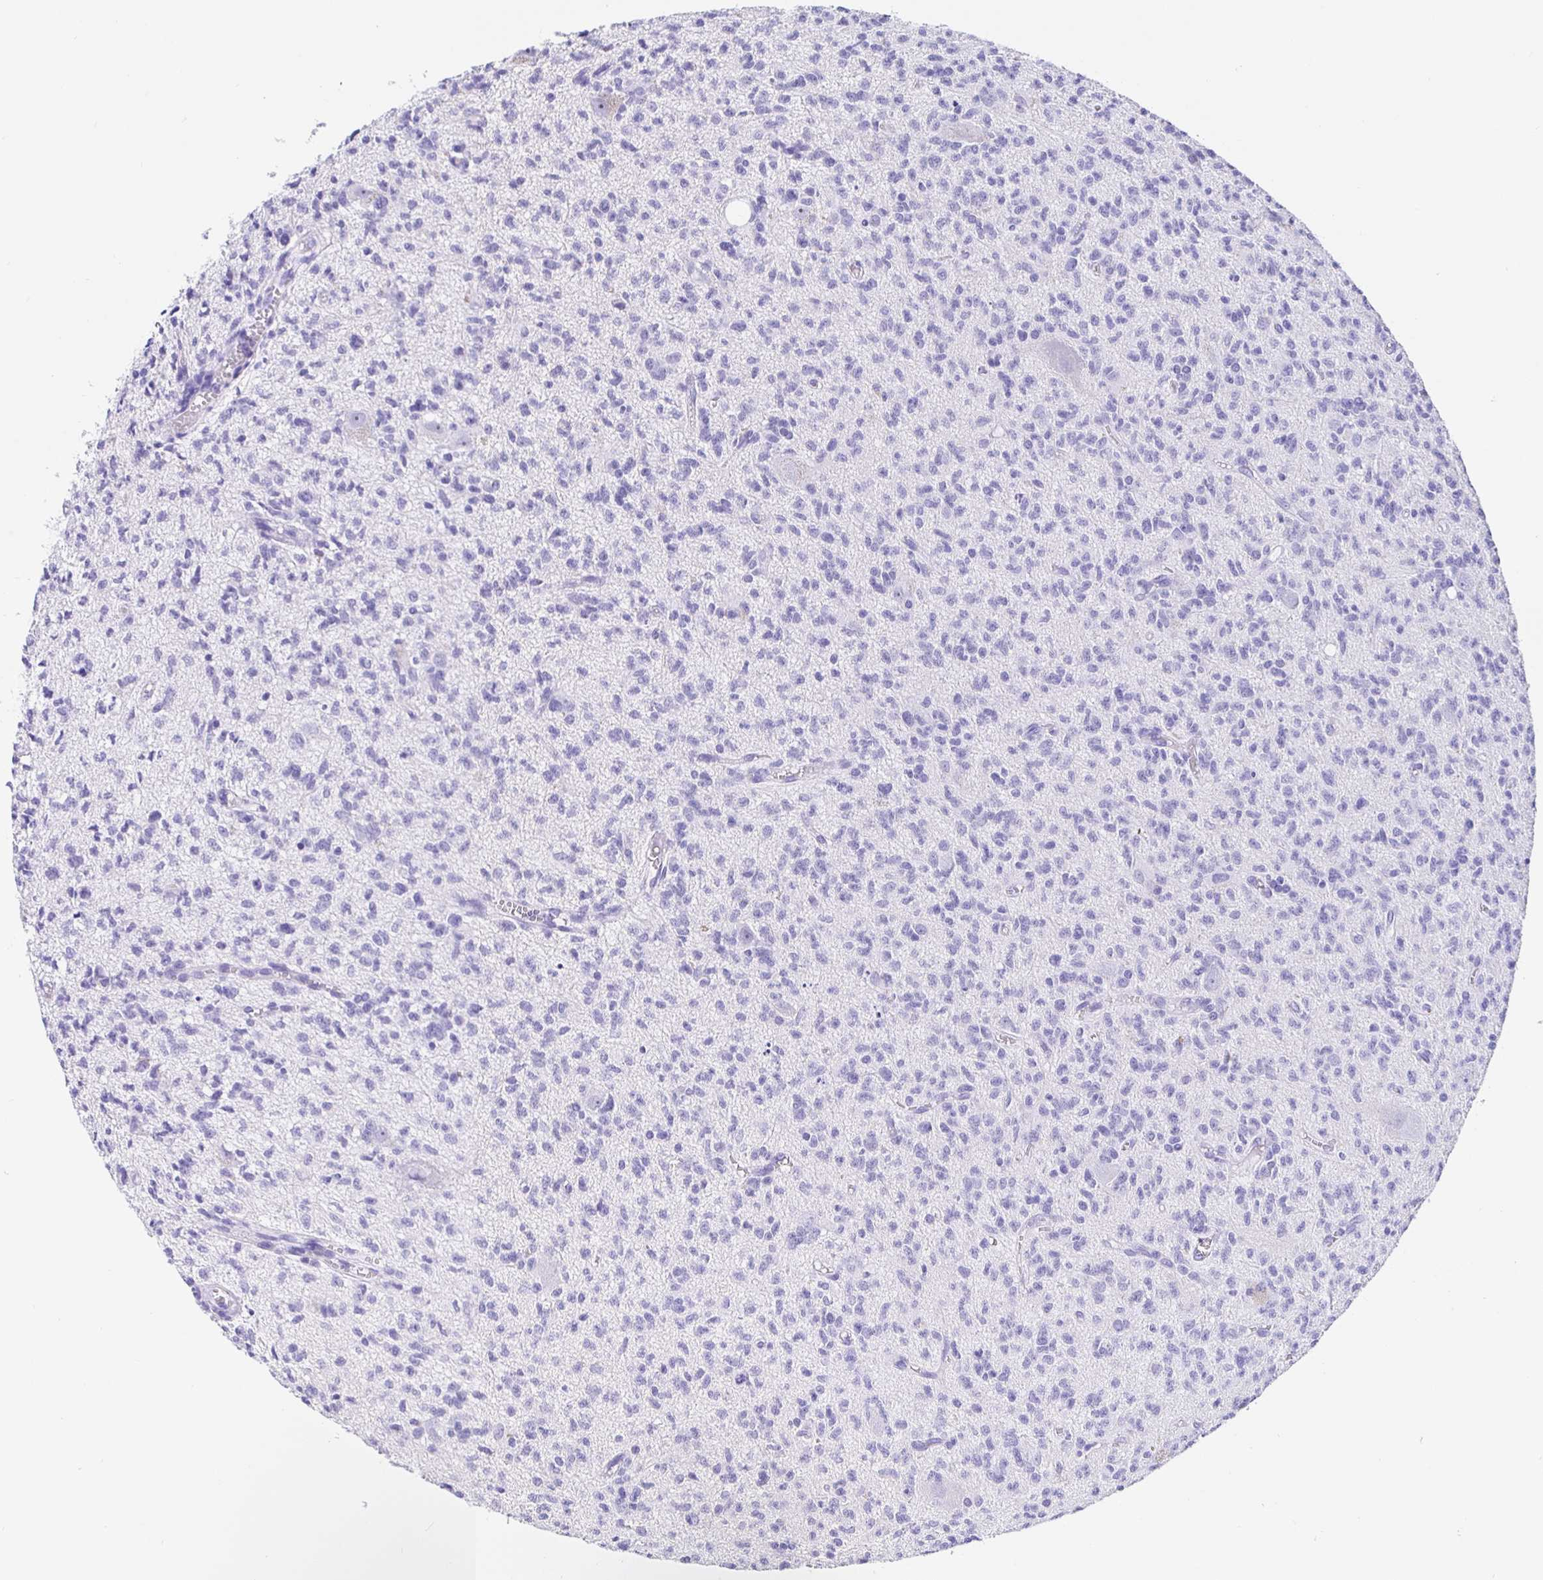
{"staining": {"intensity": "negative", "quantity": "none", "location": "none"}, "tissue": "glioma", "cell_type": "Tumor cells", "image_type": "cancer", "snomed": [{"axis": "morphology", "description": "Glioma, malignant, Low grade"}, {"axis": "topography", "description": "Brain"}], "caption": "Immunohistochemistry (IHC) of glioma demonstrates no staining in tumor cells.", "gene": "PRAMEF19", "patient": {"sex": "male", "age": 64}}